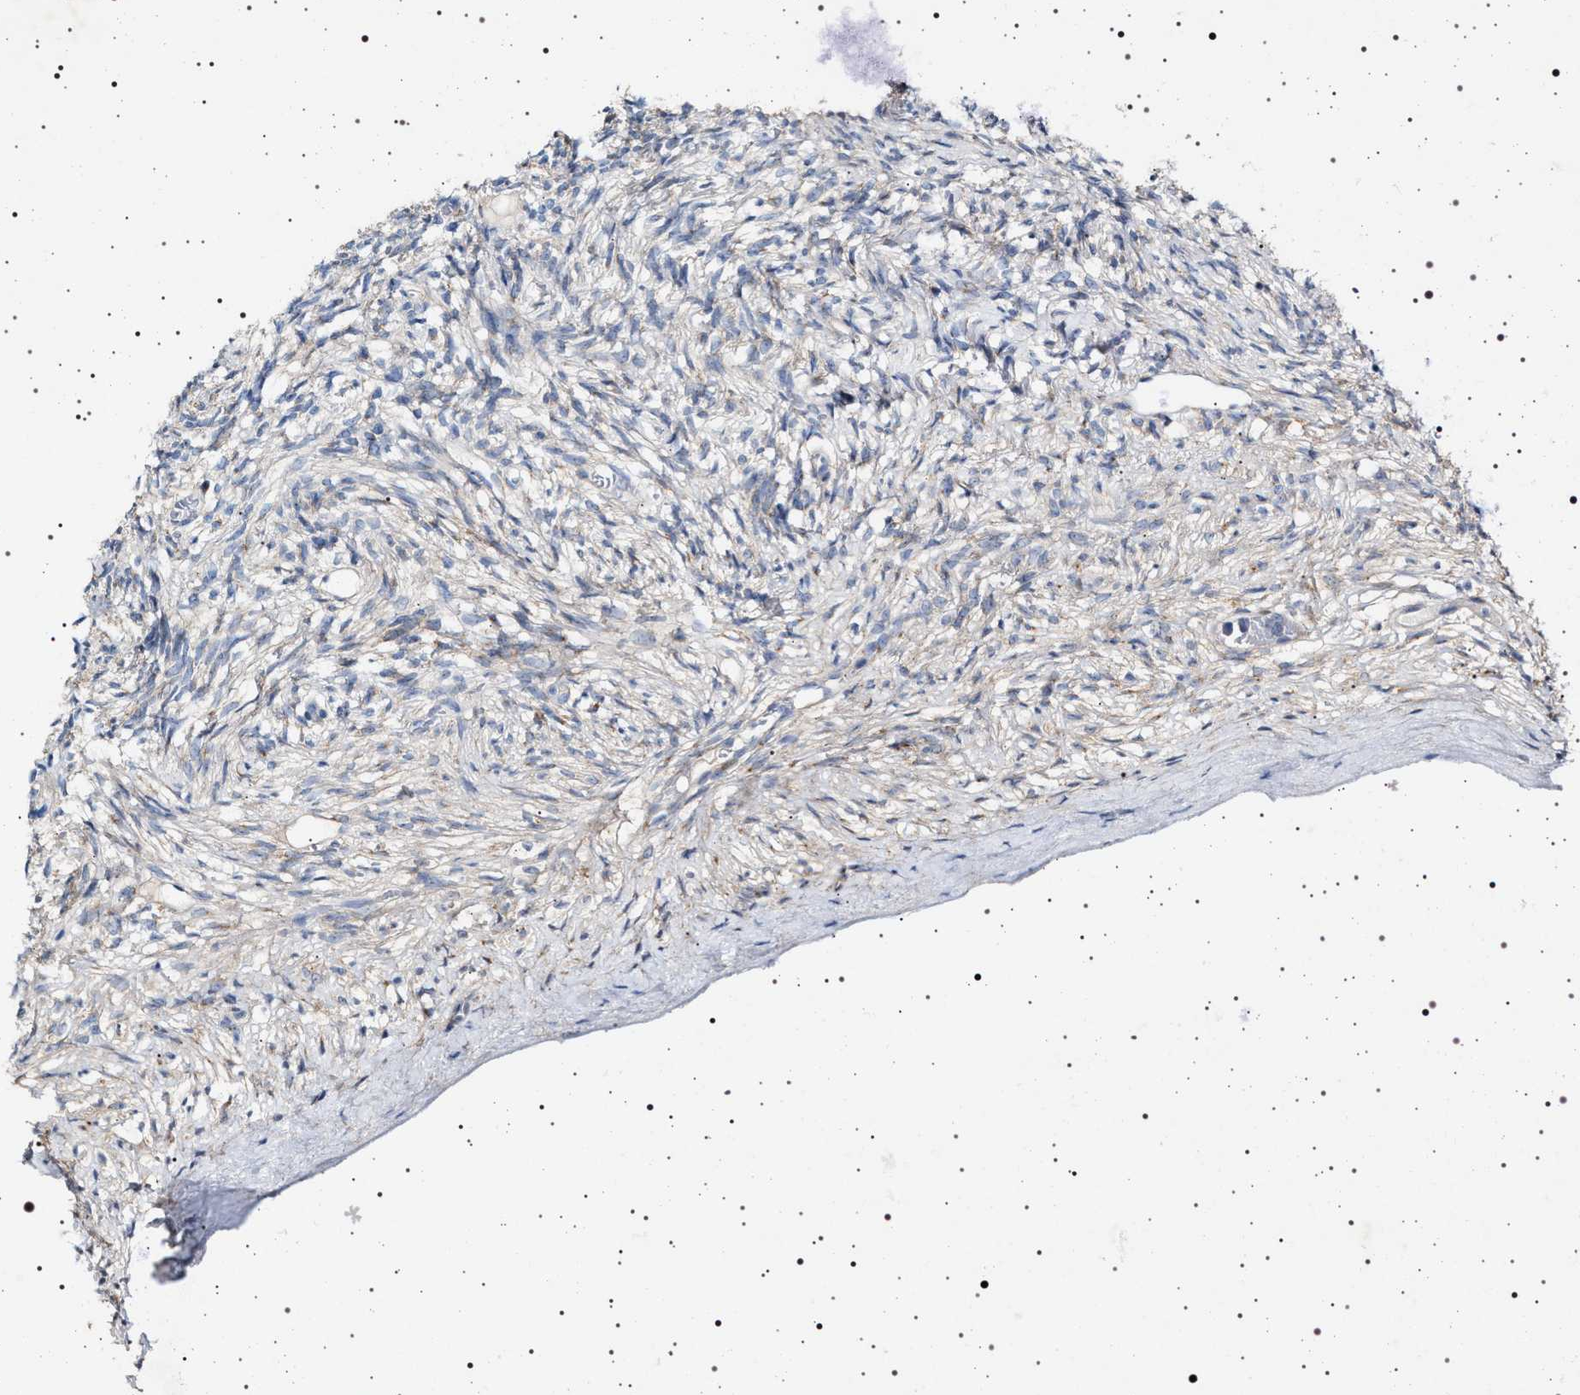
{"staining": {"intensity": "negative", "quantity": "none", "location": "none"}, "tissue": "ovary", "cell_type": "Ovarian stroma cells", "image_type": "normal", "snomed": [{"axis": "morphology", "description": "Normal tissue, NOS"}, {"axis": "topography", "description": "Ovary"}], "caption": "A high-resolution photomicrograph shows immunohistochemistry (IHC) staining of normal ovary, which exhibits no significant expression in ovarian stroma cells.", "gene": "NAALADL2", "patient": {"sex": "female", "age": 33}}